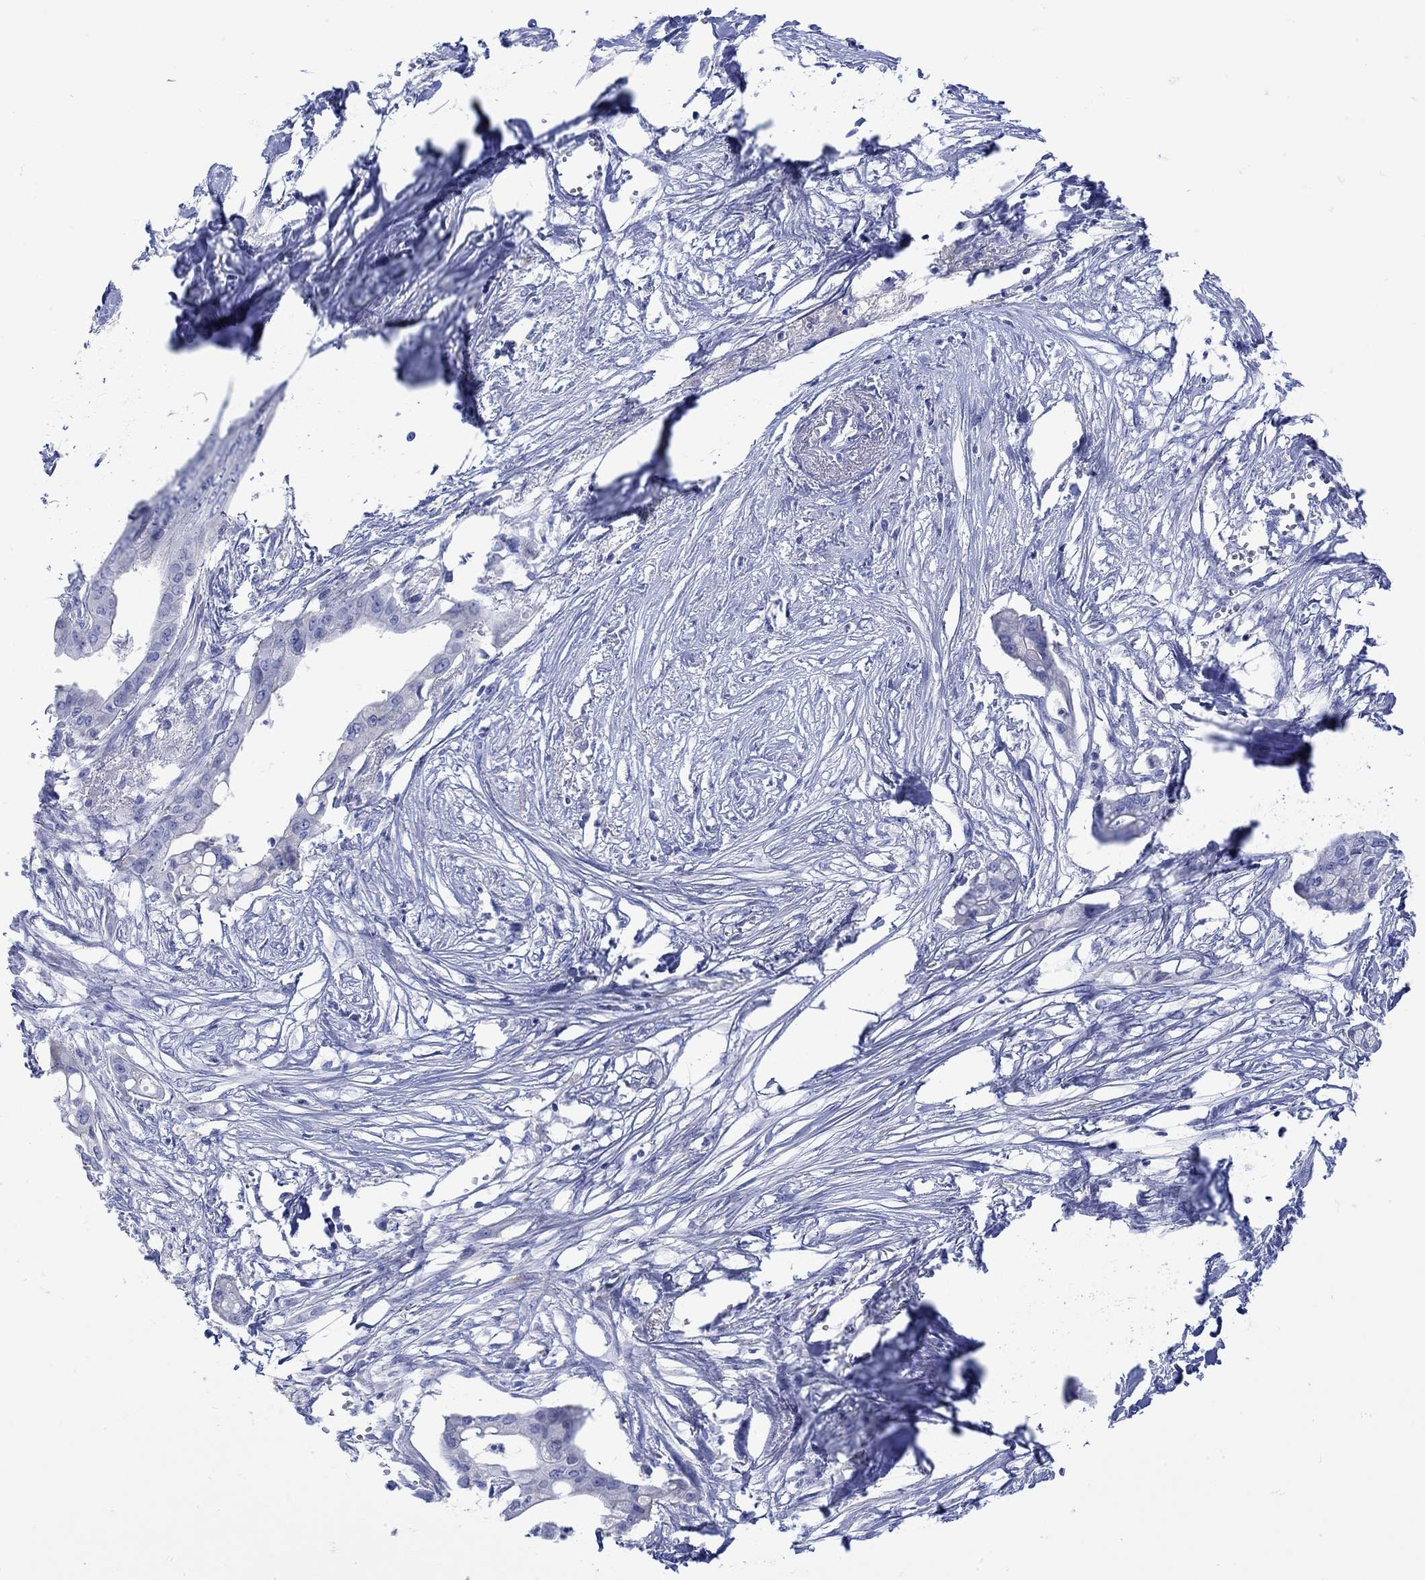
{"staining": {"intensity": "negative", "quantity": "none", "location": "none"}, "tissue": "pancreatic cancer", "cell_type": "Tumor cells", "image_type": "cancer", "snomed": [{"axis": "morphology", "description": "Normal tissue, NOS"}, {"axis": "morphology", "description": "Adenocarcinoma, NOS"}, {"axis": "topography", "description": "Pancreas"}], "caption": "Immunohistochemistry (IHC) micrograph of neoplastic tissue: adenocarcinoma (pancreatic) stained with DAB (3,3'-diaminobenzidine) exhibits no significant protein positivity in tumor cells.", "gene": "ANKMY1", "patient": {"sex": "female", "age": 58}}